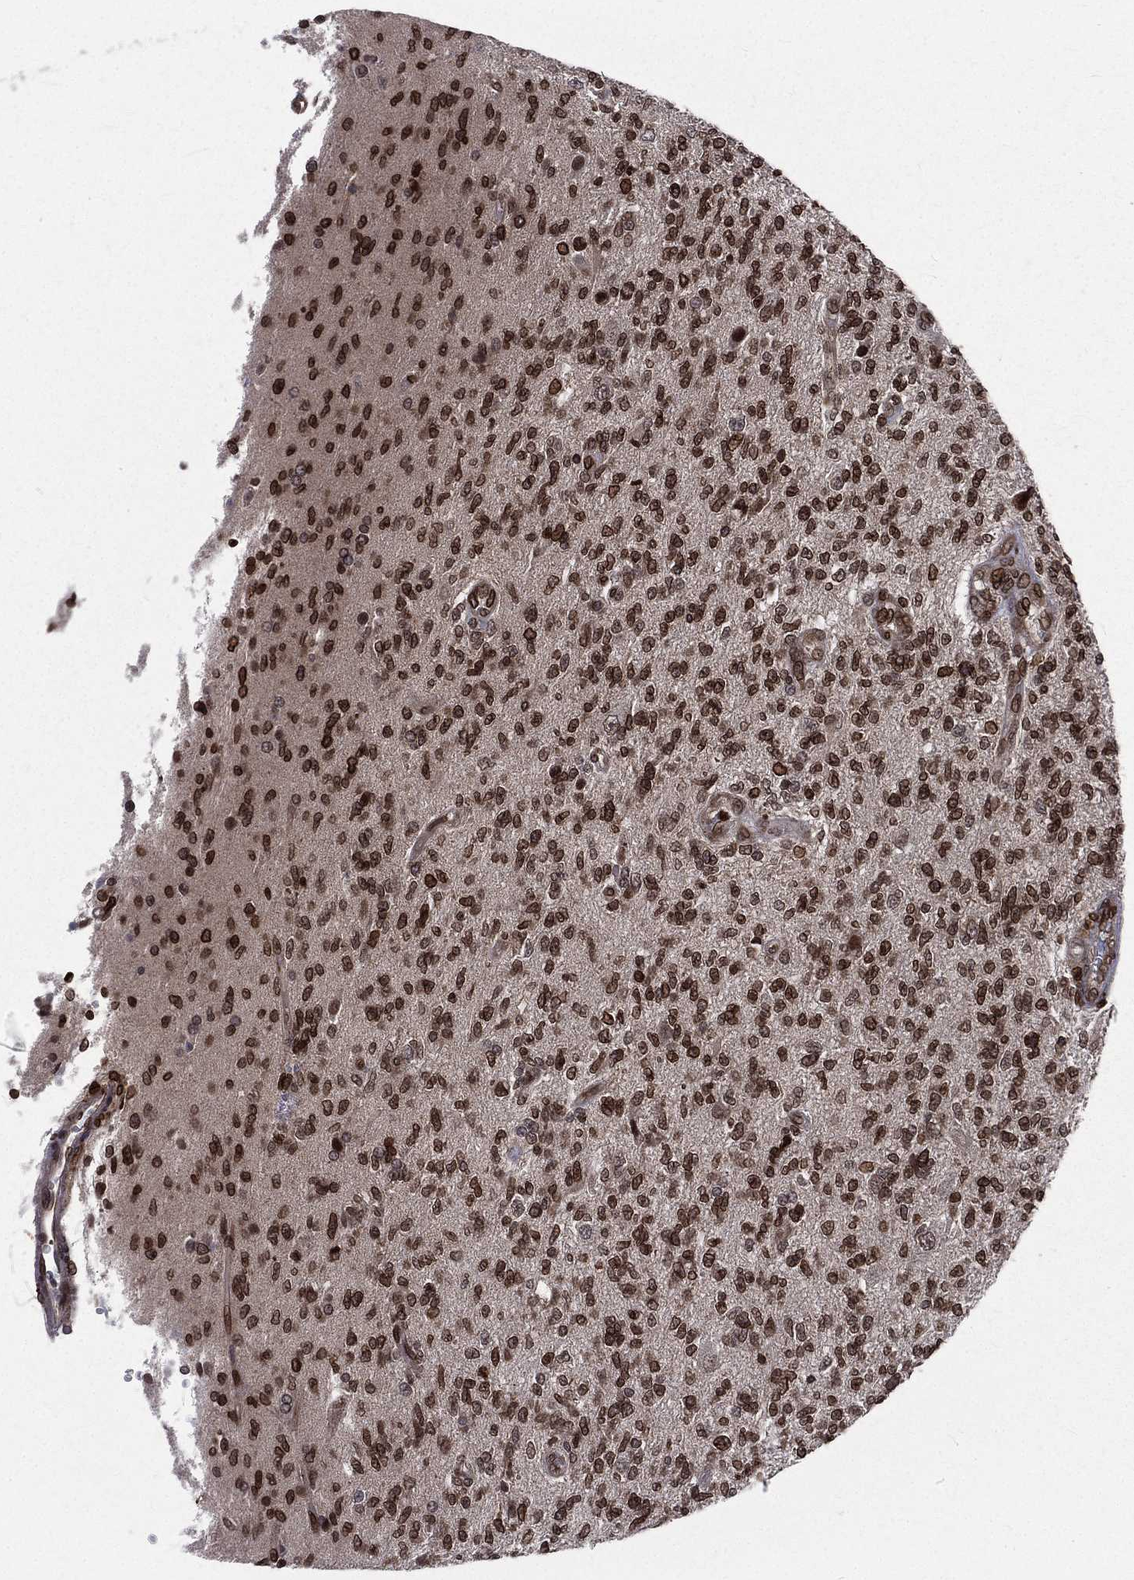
{"staining": {"intensity": "strong", "quantity": "25%-75%", "location": "cytoplasmic/membranous,nuclear"}, "tissue": "glioma", "cell_type": "Tumor cells", "image_type": "cancer", "snomed": [{"axis": "morphology", "description": "Glioma, malignant, High grade"}, {"axis": "topography", "description": "Brain"}], "caption": "IHC histopathology image of neoplastic tissue: human glioma stained using immunohistochemistry (IHC) shows high levels of strong protein expression localized specifically in the cytoplasmic/membranous and nuclear of tumor cells, appearing as a cytoplasmic/membranous and nuclear brown color.", "gene": "LBR", "patient": {"sex": "male", "age": 56}}